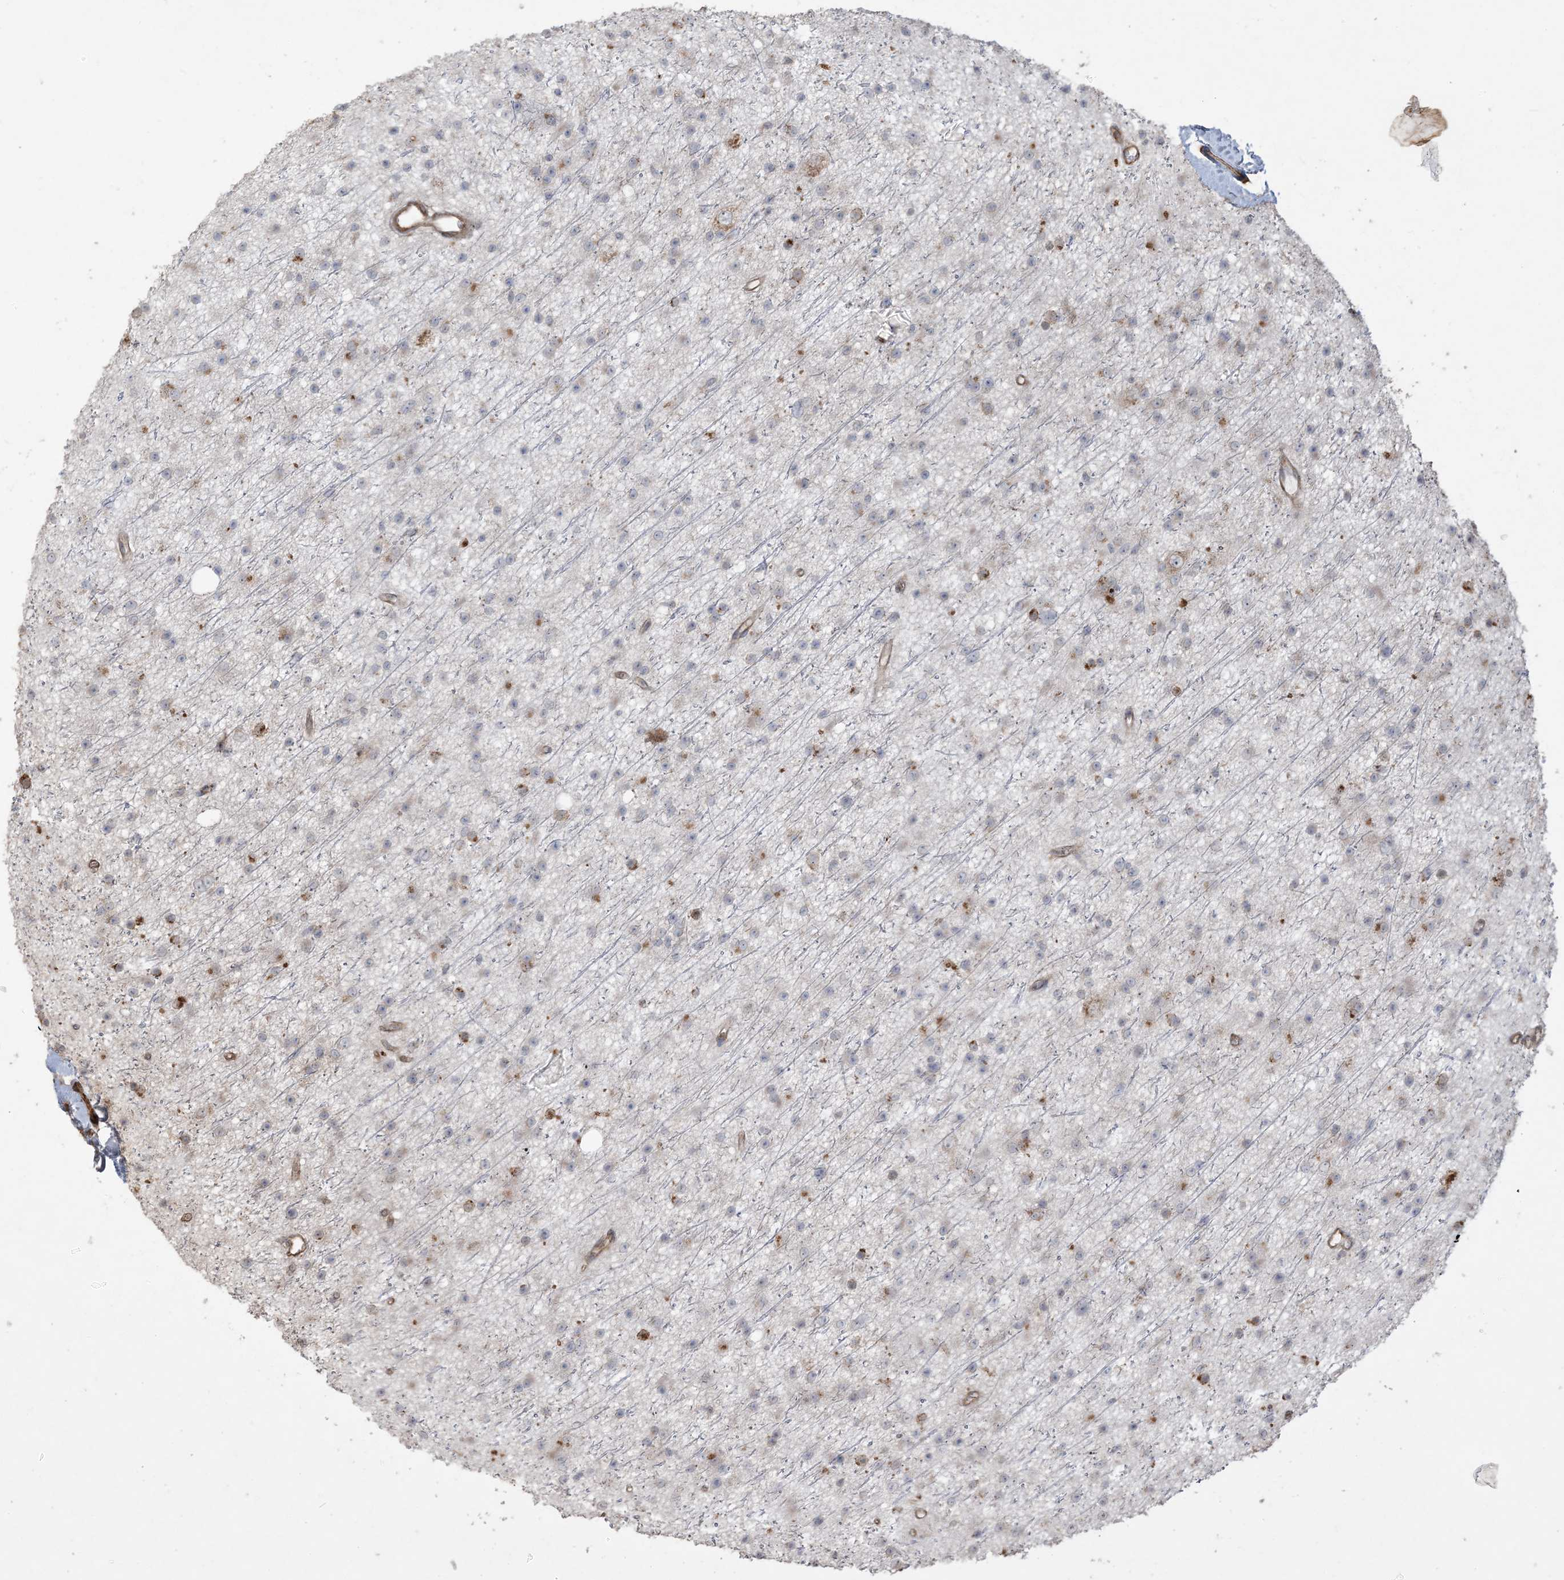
{"staining": {"intensity": "negative", "quantity": "none", "location": "none"}, "tissue": "glioma", "cell_type": "Tumor cells", "image_type": "cancer", "snomed": [{"axis": "morphology", "description": "Glioma, malignant, Low grade"}, {"axis": "topography", "description": "Cerebral cortex"}], "caption": "Human glioma stained for a protein using immunohistochemistry (IHC) displays no expression in tumor cells.", "gene": "KLHL18", "patient": {"sex": "female", "age": 39}}